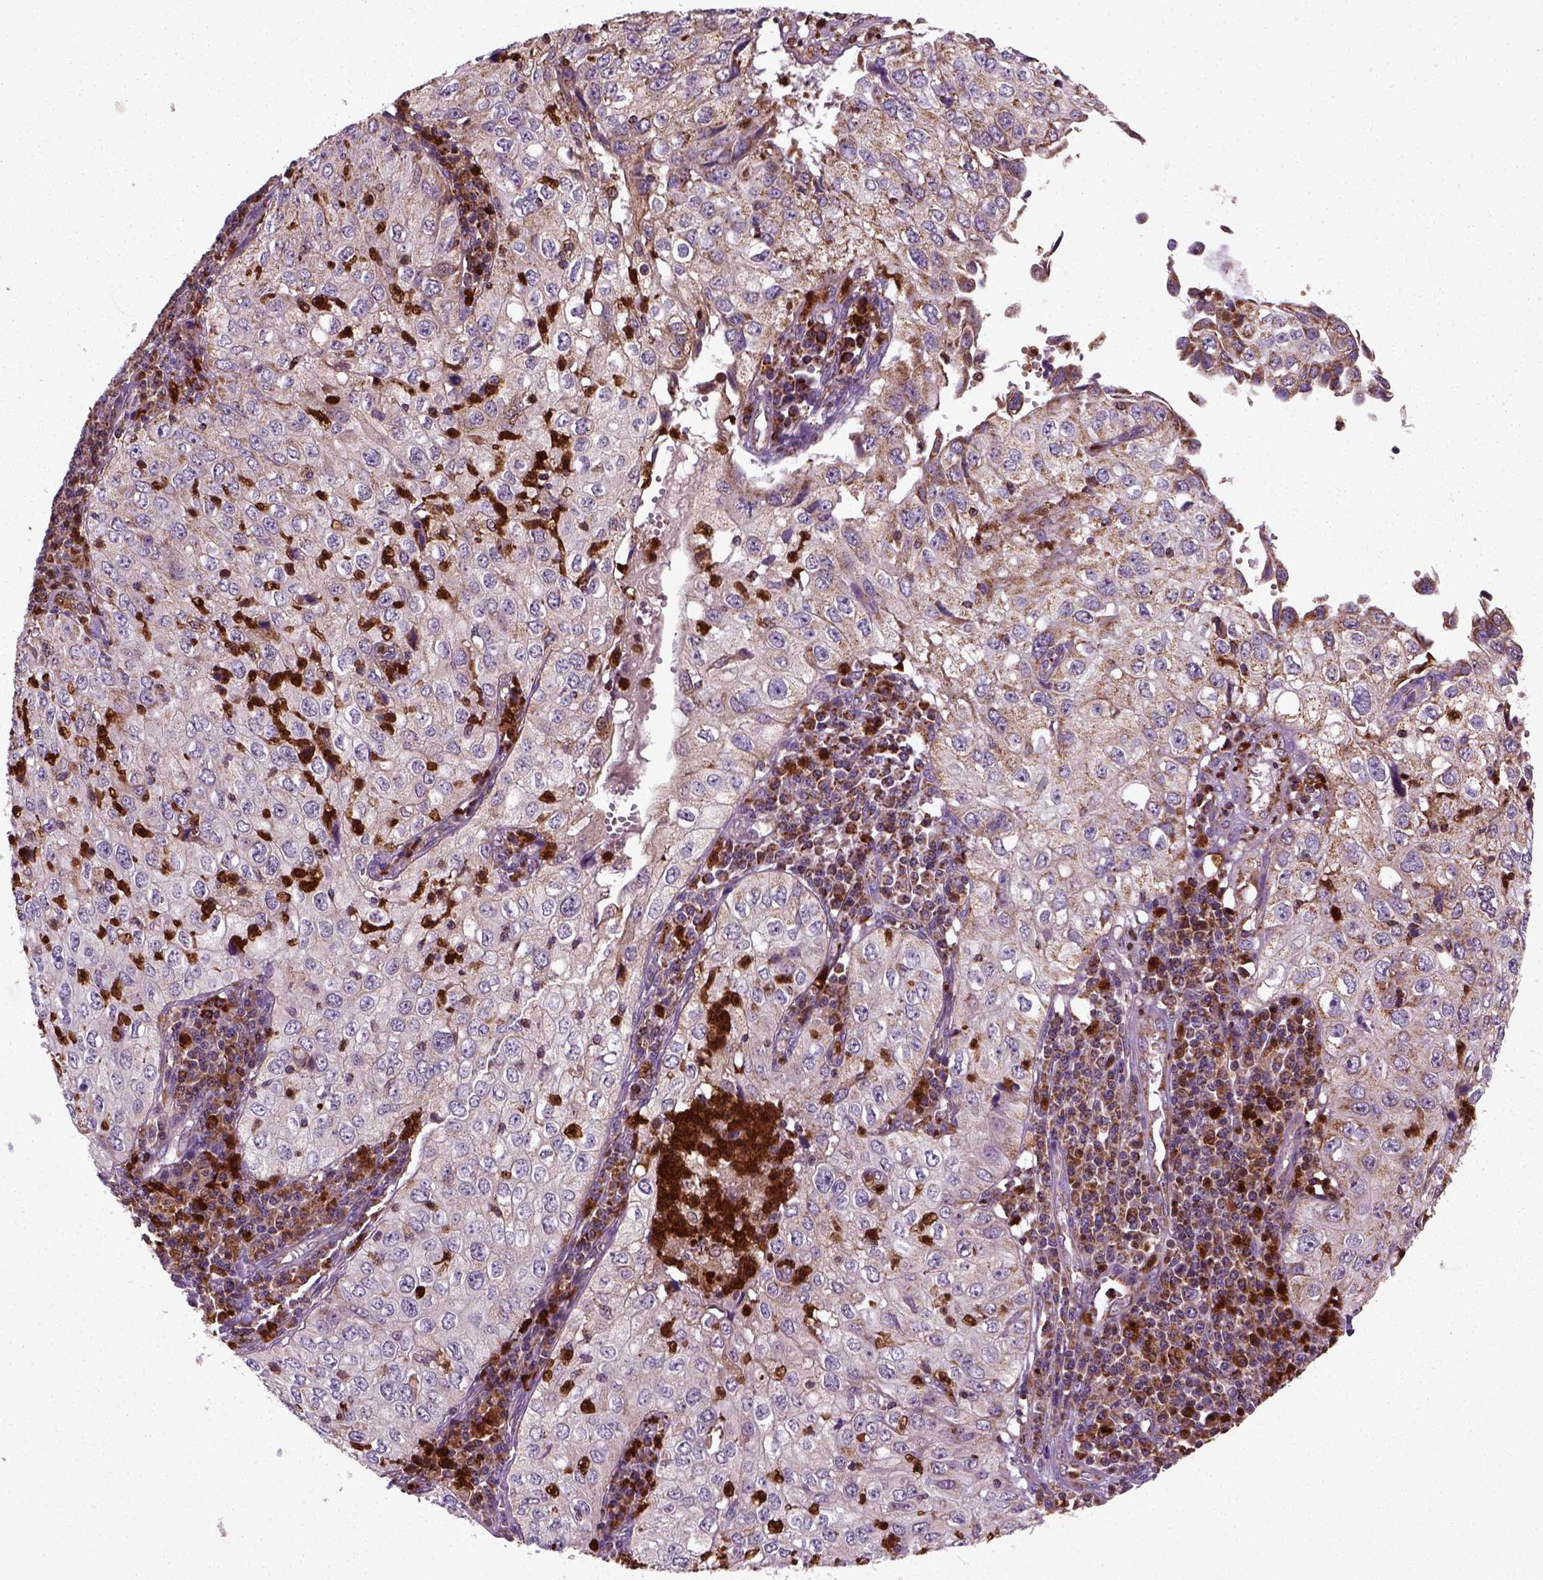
{"staining": {"intensity": "weak", "quantity": "<25%", "location": "cytoplasmic/membranous"}, "tissue": "cervical cancer", "cell_type": "Tumor cells", "image_type": "cancer", "snomed": [{"axis": "morphology", "description": "Squamous cell carcinoma, NOS"}, {"axis": "topography", "description": "Cervix"}], "caption": "Cervical cancer stained for a protein using immunohistochemistry exhibits no expression tumor cells.", "gene": "NUDT16L1", "patient": {"sex": "female", "age": 24}}